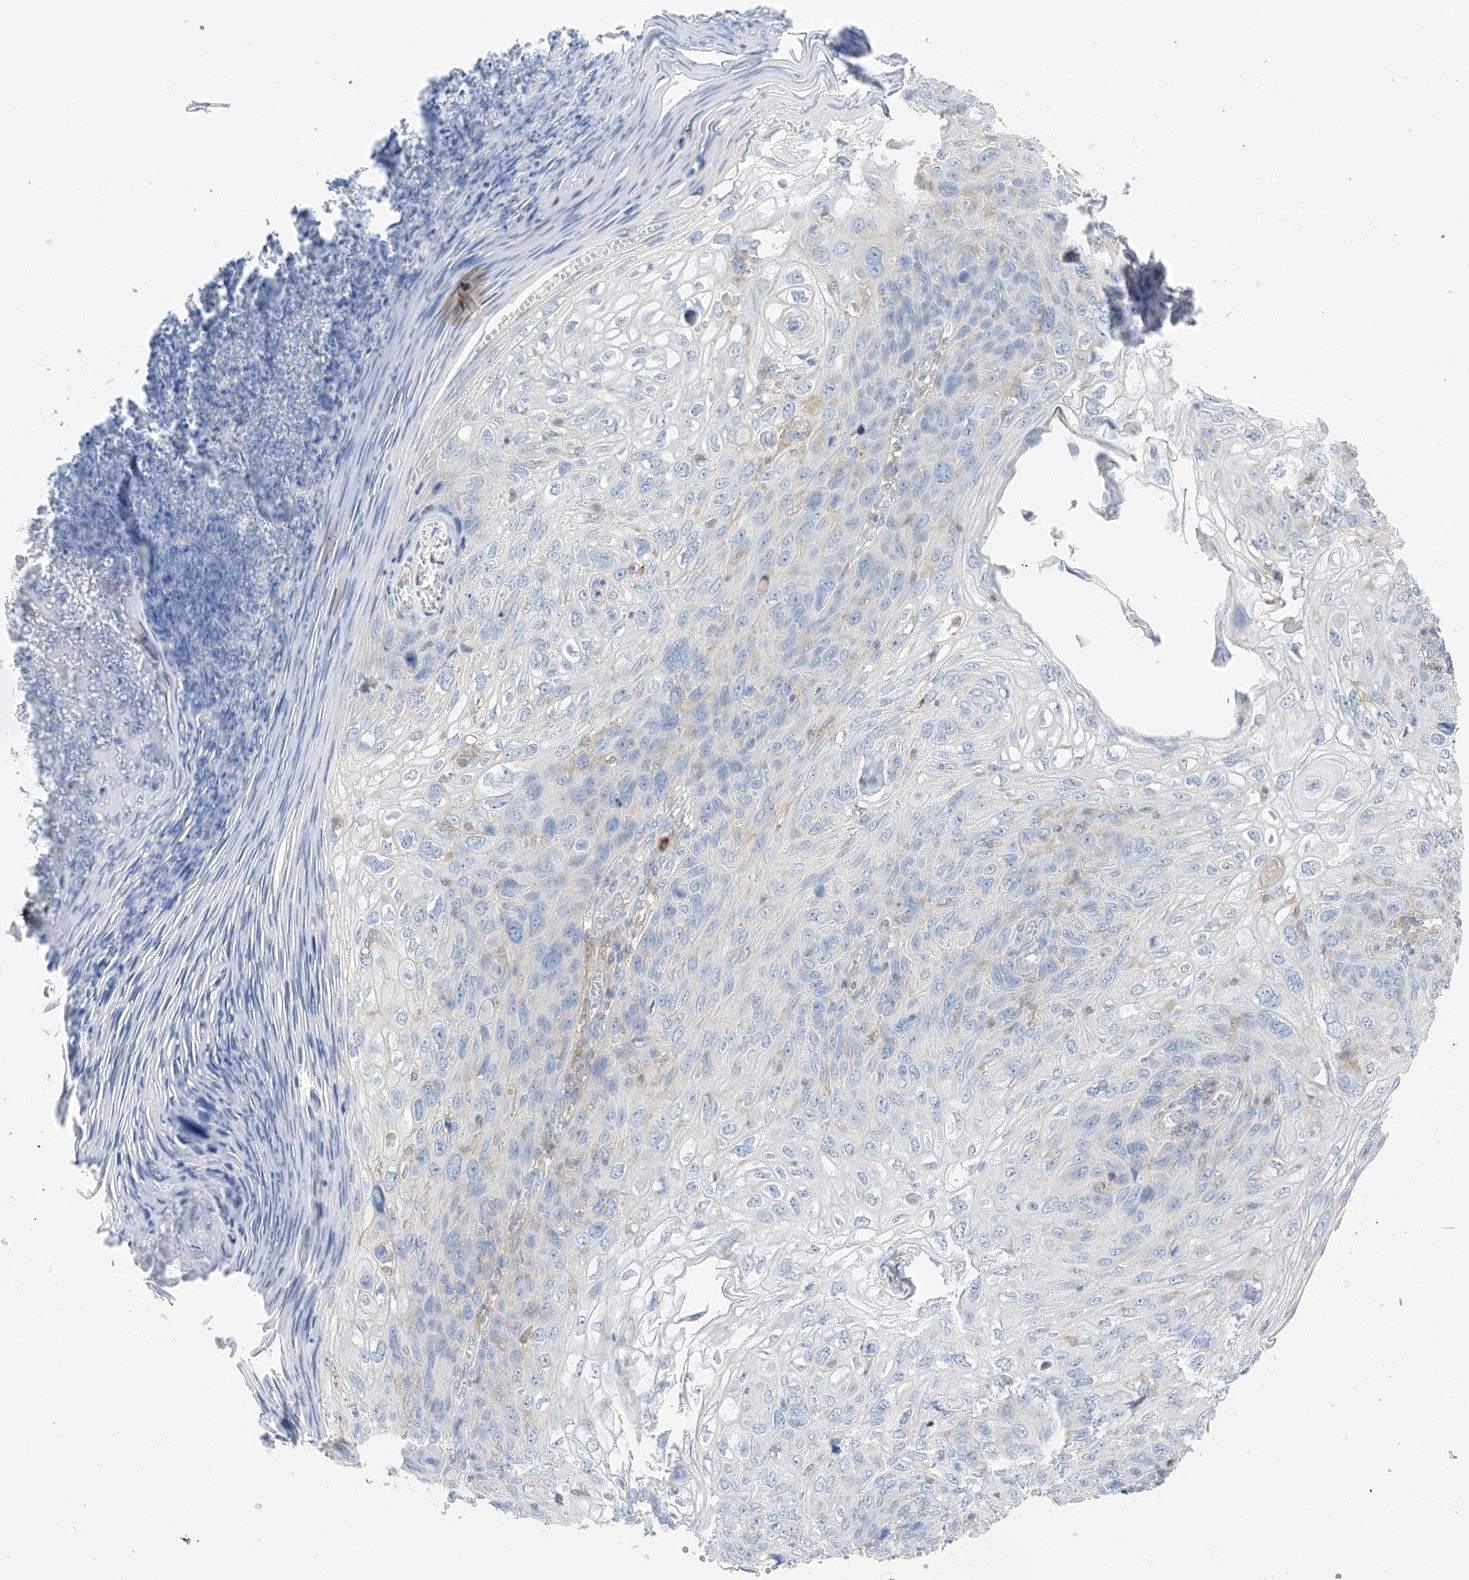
{"staining": {"intensity": "negative", "quantity": "none", "location": "none"}, "tissue": "skin cancer", "cell_type": "Tumor cells", "image_type": "cancer", "snomed": [{"axis": "morphology", "description": "Squamous cell carcinoma, NOS"}, {"axis": "topography", "description": "Skin"}], "caption": "Immunohistochemistry image of neoplastic tissue: human skin cancer stained with DAB (3,3'-diaminobenzidine) exhibits no significant protein expression in tumor cells.", "gene": "NALCN", "patient": {"sex": "female", "age": 90}}